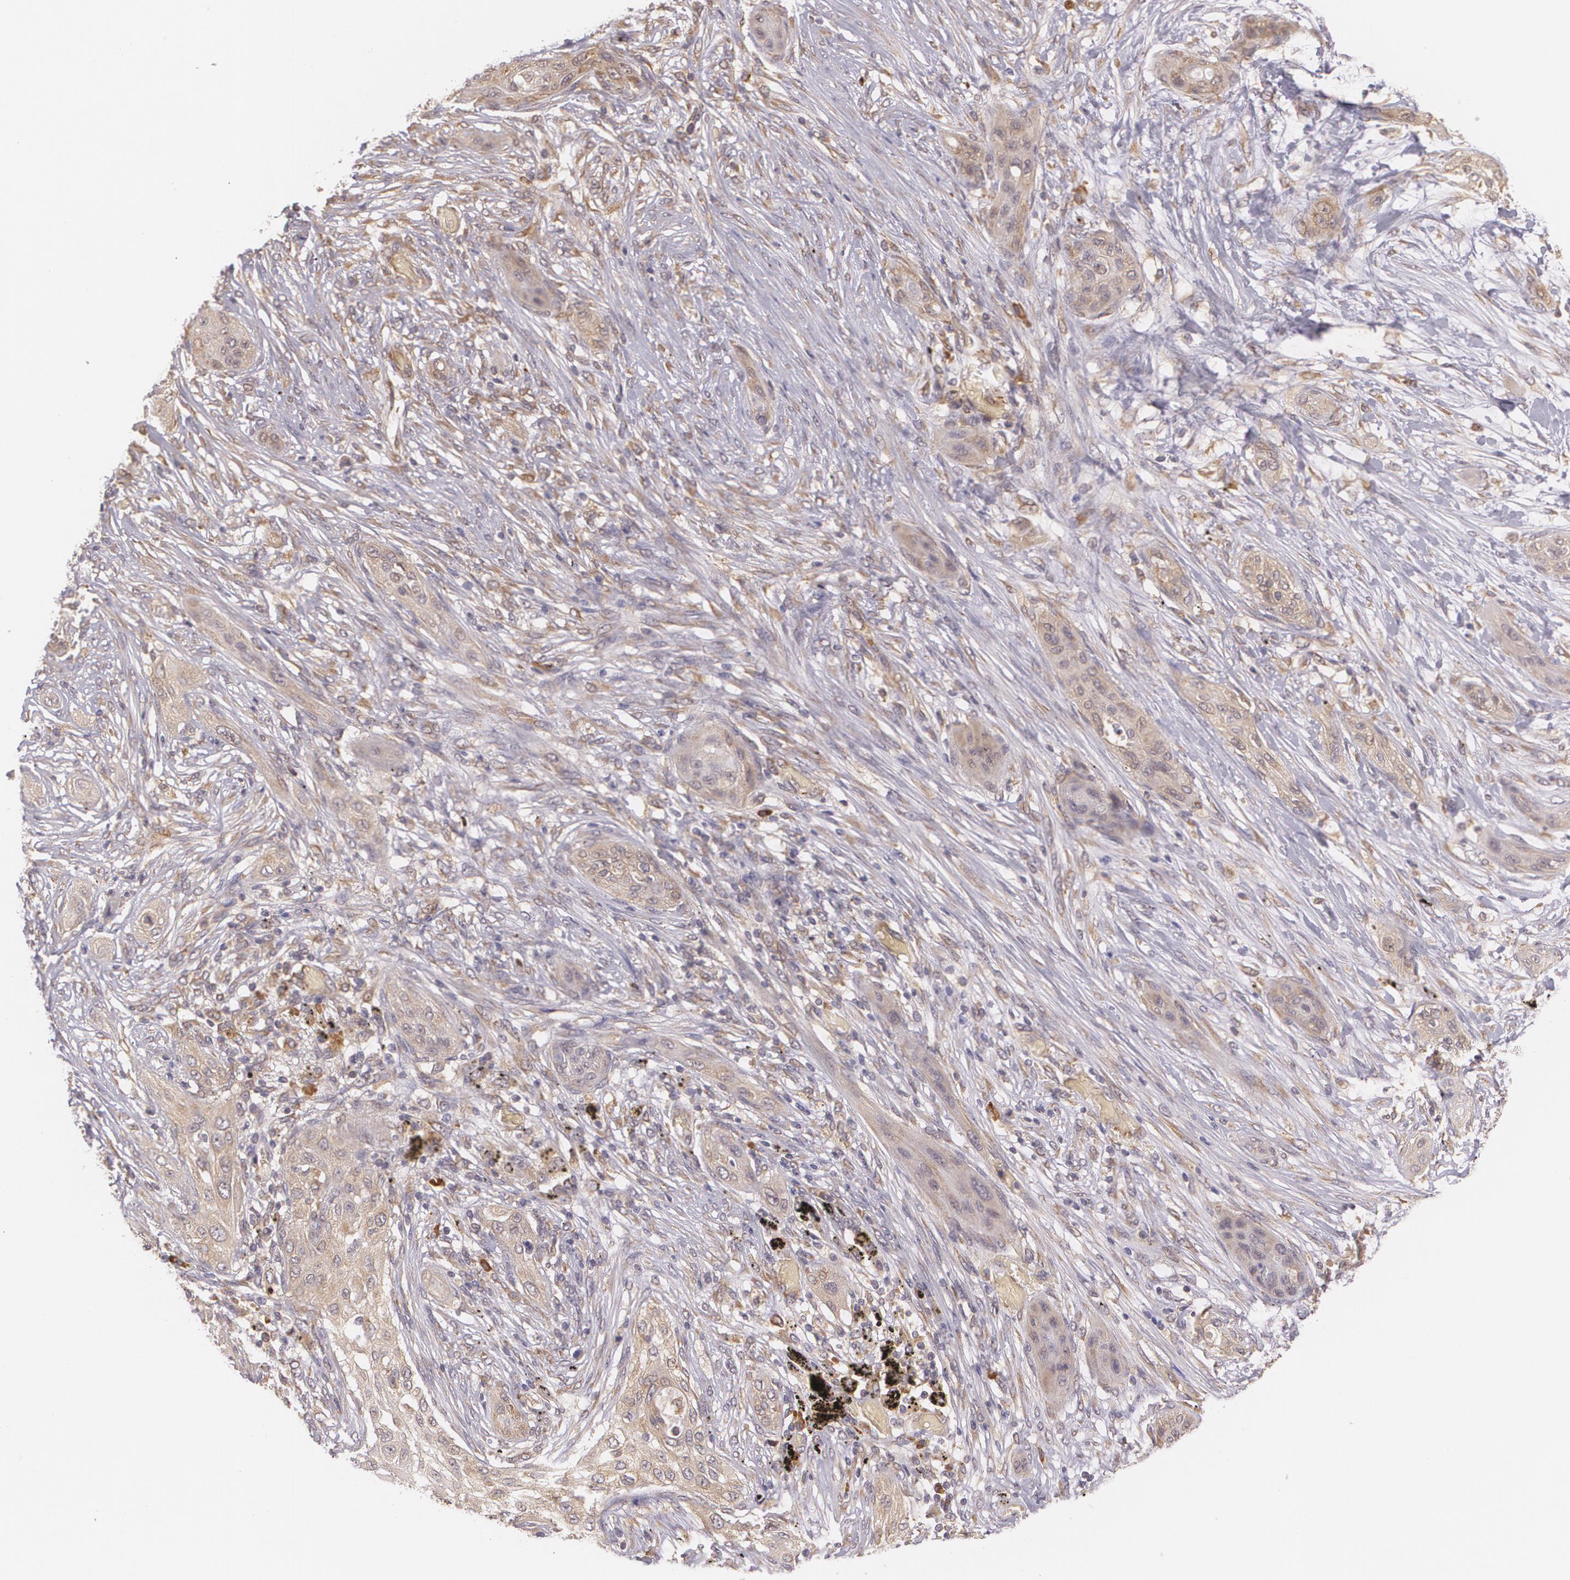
{"staining": {"intensity": "weak", "quantity": ">75%", "location": "cytoplasmic/membranous"}, "tissue": "lung cancer", "cell_type": "Tumor cells", "image_type": "cancer", "snomed": [{"axis": "morphology", "description": "Squamous cell carcinoma, NOS"}, {"axis": "topography", "description": "Lung"}], "caption": "Protein expression analysis of human lung cancer (squamous cell carcinoma) reveals weak cytoplasmic/membranous expression in about >75% of tumor cells.", "gene": "CCL17", "patient": {"sex": "female", "age": 47}}